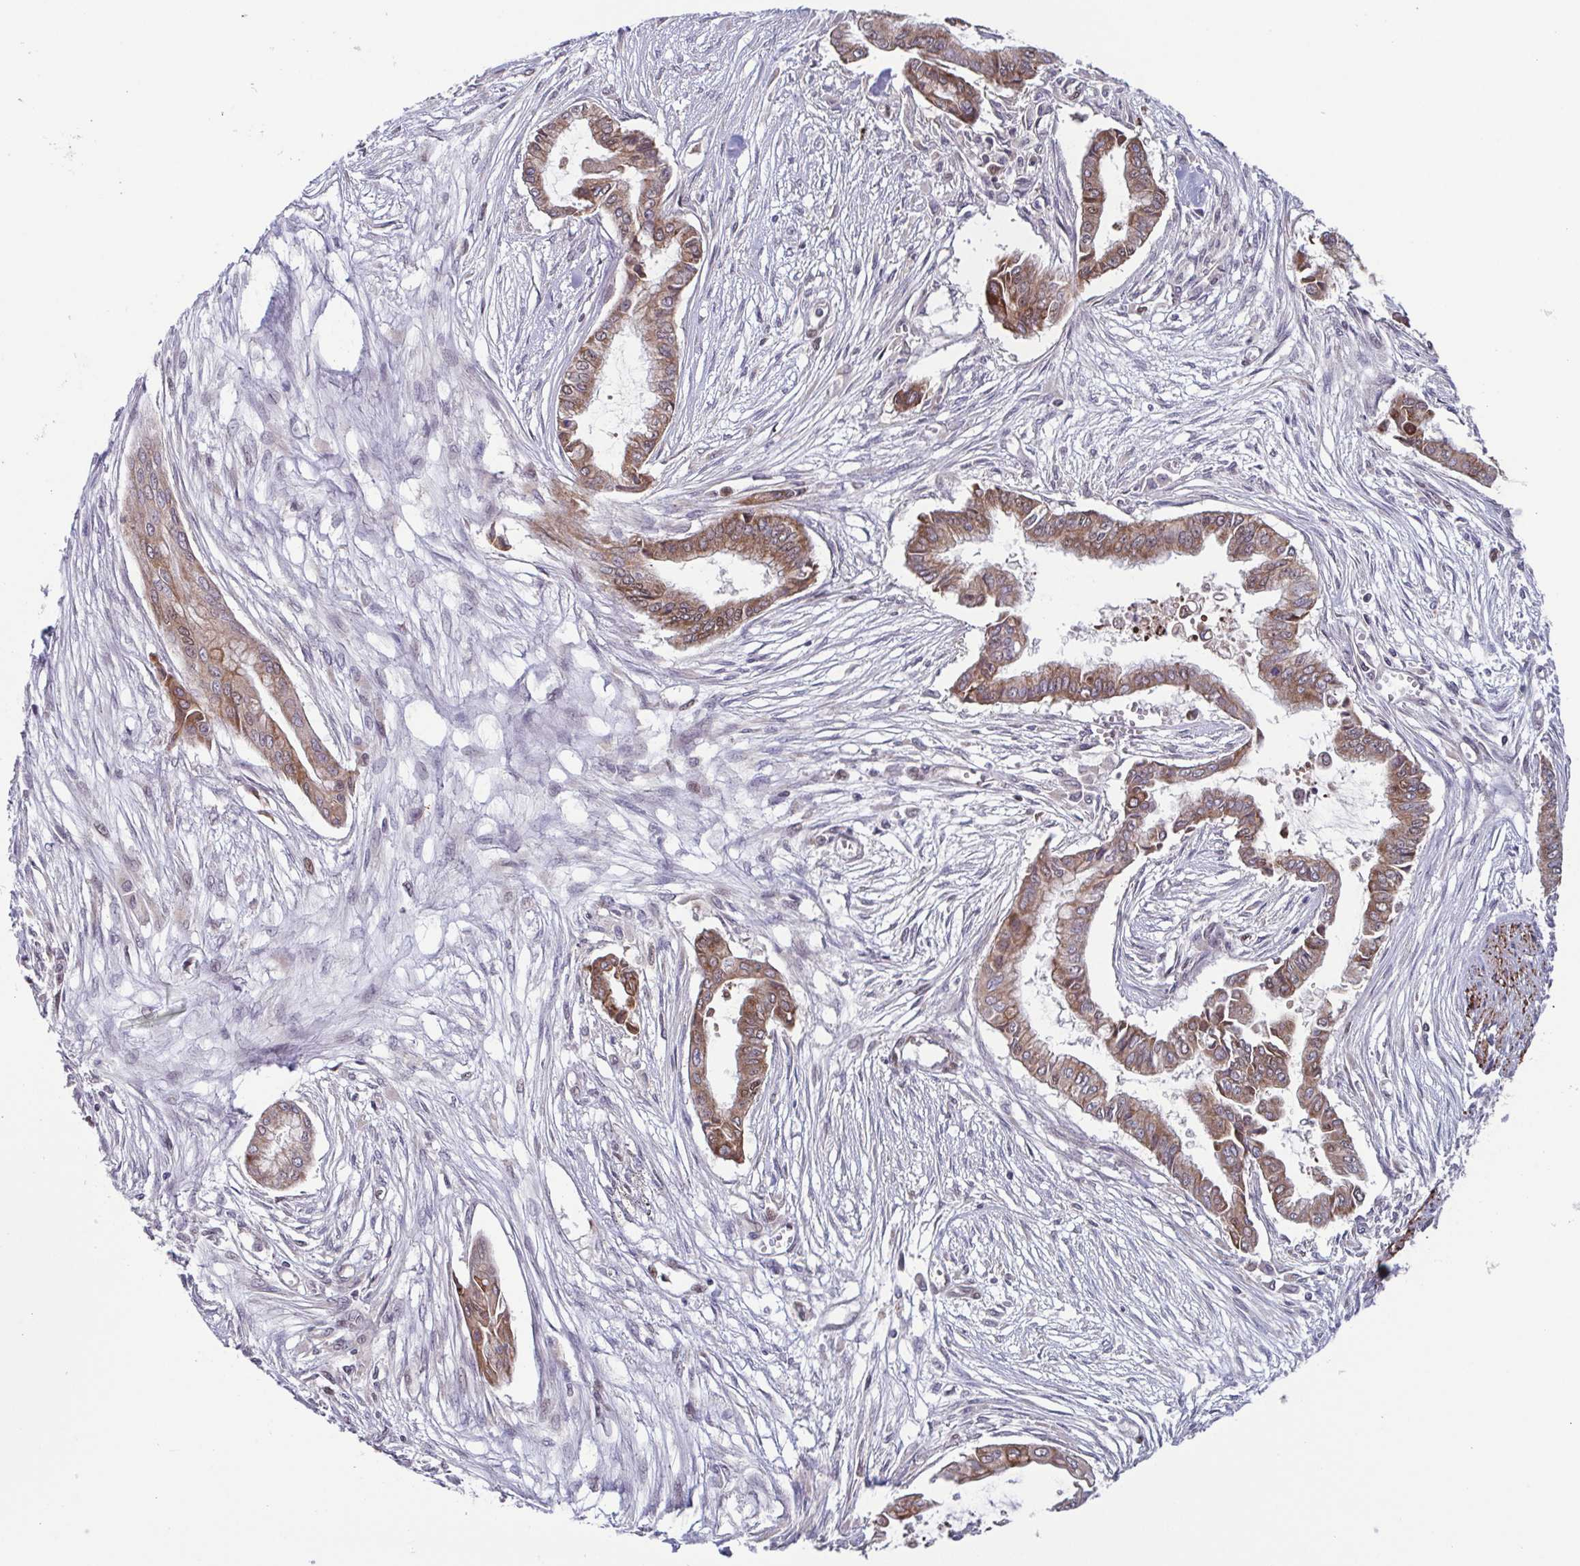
{"staining": {"intensity": "moderate", "quantity": ">75%", "location": "cytoplasmic/membranous"}, "tissue": "pancreatic cancer", "cell_type": "Tumor cells", "image_type": "cancer", "snomed": [{"axis": "morphology", "description": "Adenocarcinoma, NOS"}, {"axis": "topography", "description": "Pancreas"}], "caption": "A histopathology image of human pancreatic cancer (adenocarcinoma) stained for a protein shows moderate cytoplasmic/membranous brown staining in tumor cells.", "gene": "TTC19", "patient": {"sex": "female", "age": 68}}